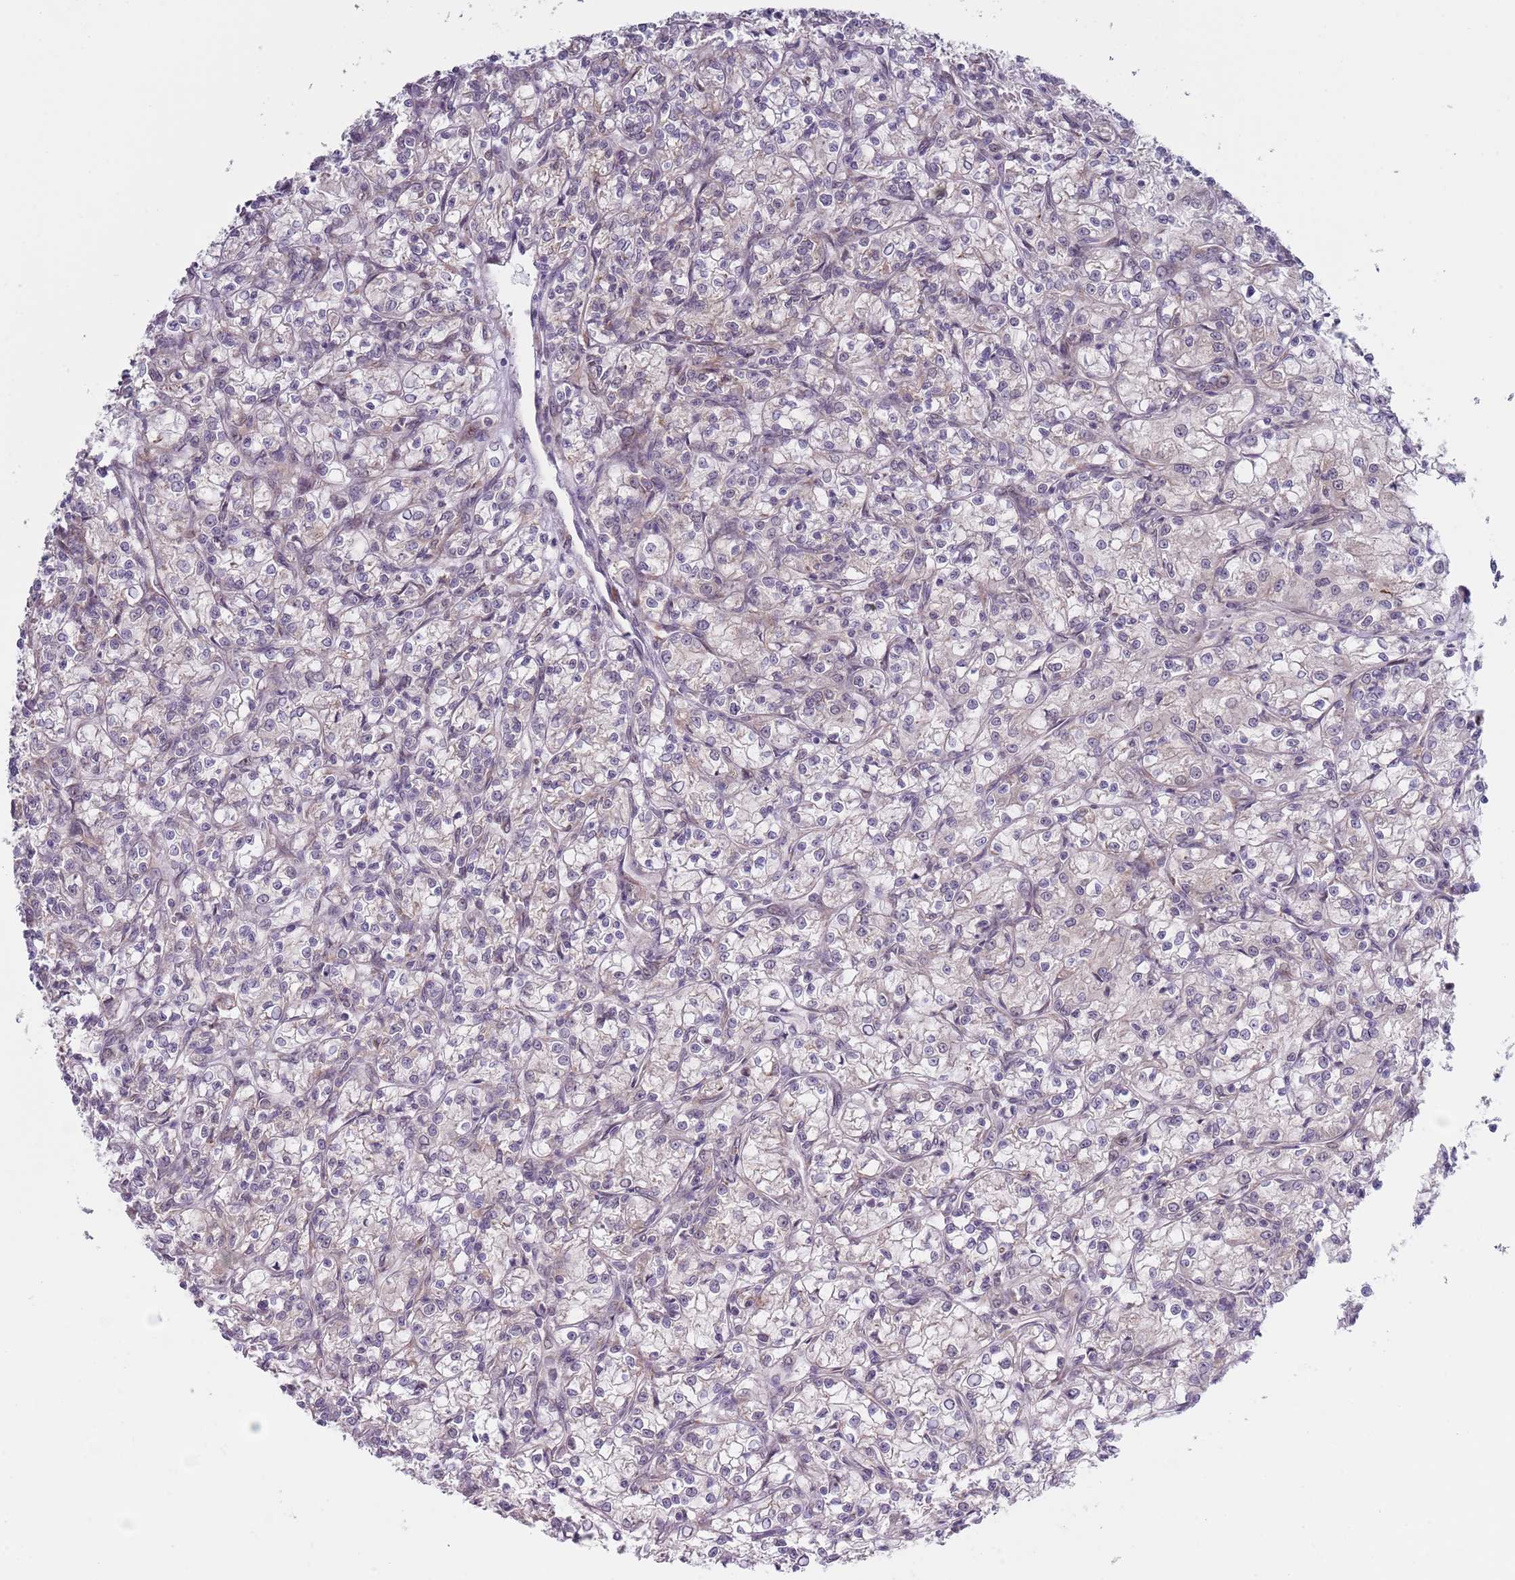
{"staining": {"intensity": "negative", "quantity": "none", "location": "none"}, "tissue": "renal cancer", "cell_type": "Tumor cells", "image_type": "cancer", "snomed": [{"axis": "morphology", "description": "Adenocarcinoma, NOS"}, {"axis": "topography", "description": "Kidney"}], "caption": "Histopathology image shows no significant protein staining in tumor cells of renal cancer. (Brightfield microscopy of DAB immunohistochemistry (IHC) at high magnification).", "gene": "SLC25A32", "patient": {"sex": "female", "age": 59}}